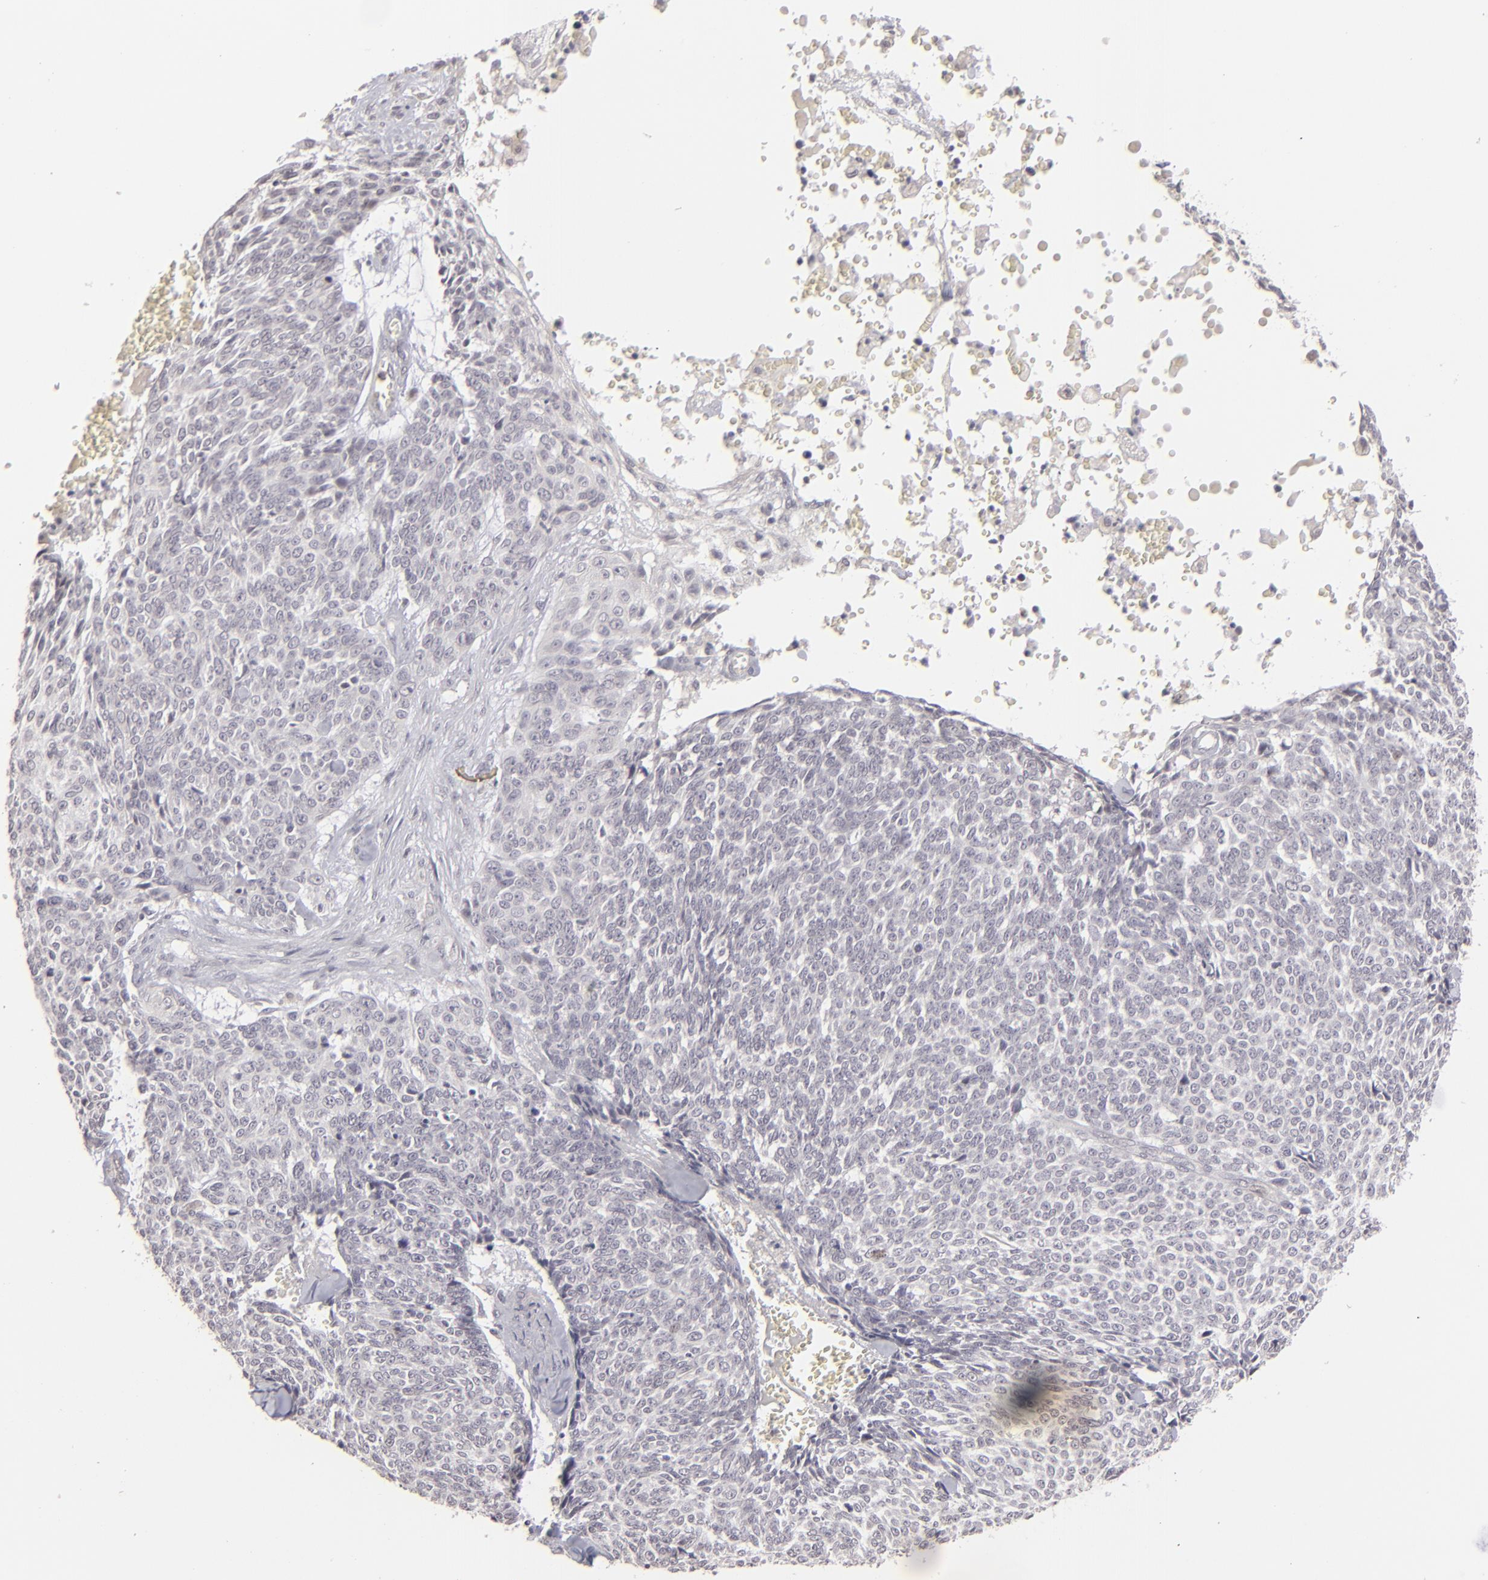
{"staining": {"intensity": "negative", "quantity": "none", "location": "none"}, "tissue": "skin cancer", "cell_type": "Tumor cells", "image_type": "cancer", "snomed": [{"axis": "morphology", "description": "Basal cell carcinoma"}, {"axis": "topography", "description": "Skin"}], "caption": "The photomicrograph shows no staining of tumor cells in skin cancer.", "gene": "CLDN2", "patient": {"sex": "female", "age": 89}}